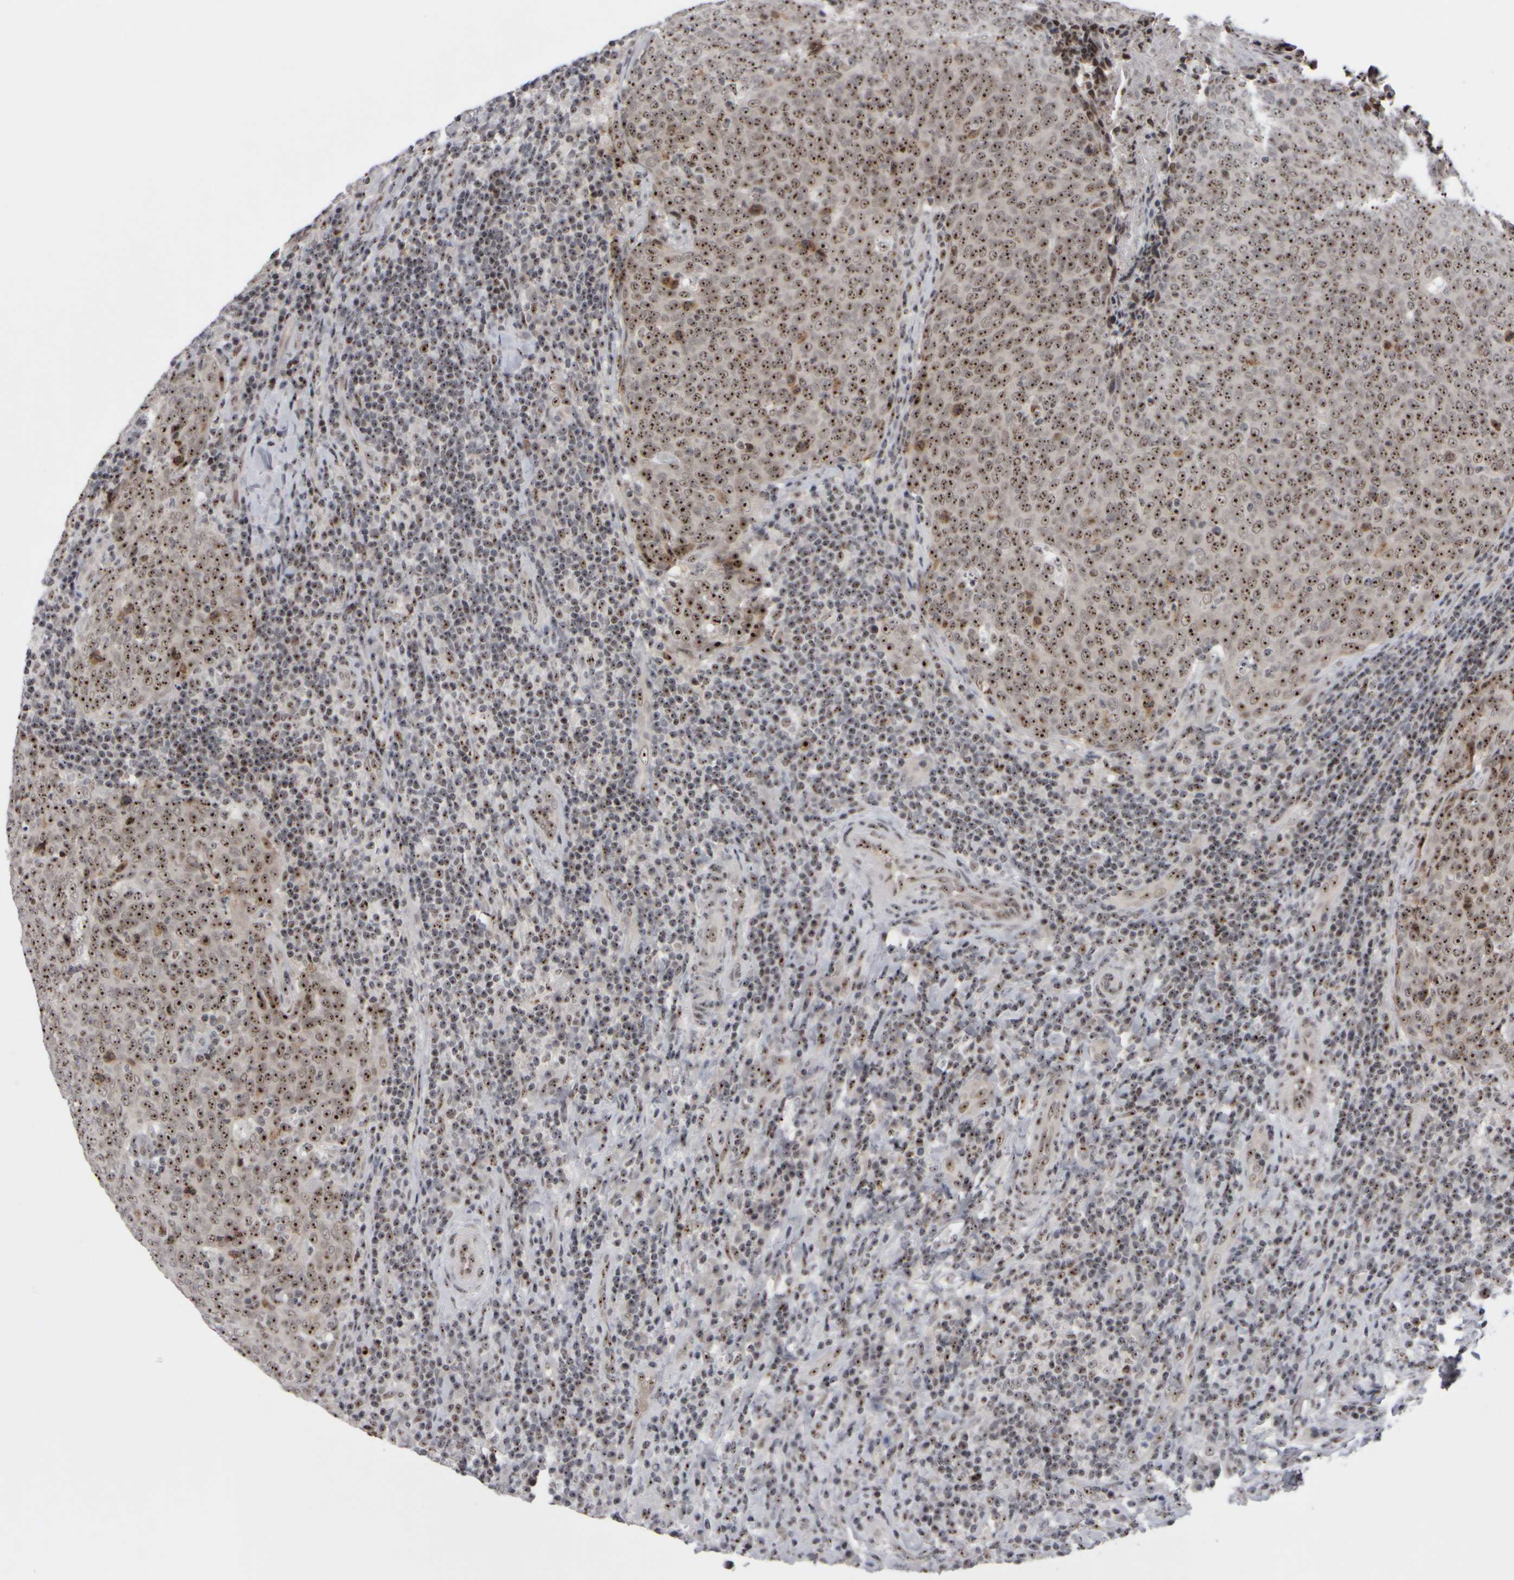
{"staining": {"intensity": "moderate", "quantity": ">75%", "location": "nuclear"}, "tissue": "head and neck cancer", "cell_type": "Tumor cells", "image_type": "cancer", "snomed": [{"axis": "morphology", "description": "Squamous cell carcinoma, NOS"}, {"axis": "morphology", "description": "Squamous cell carcinoma, metastatic, NOS"}, {"axis": "topography", "description": "Lymph node"}, {"axis": "topography", "description": "Head-Neck"}], "caption": "Head and neck cancer (squamous cell carcinoma) stained with a protein marker exhibits moderate staining in tumor cells.", "gene": "SURF6", "patient": {"sex": "male", "age": 62}}